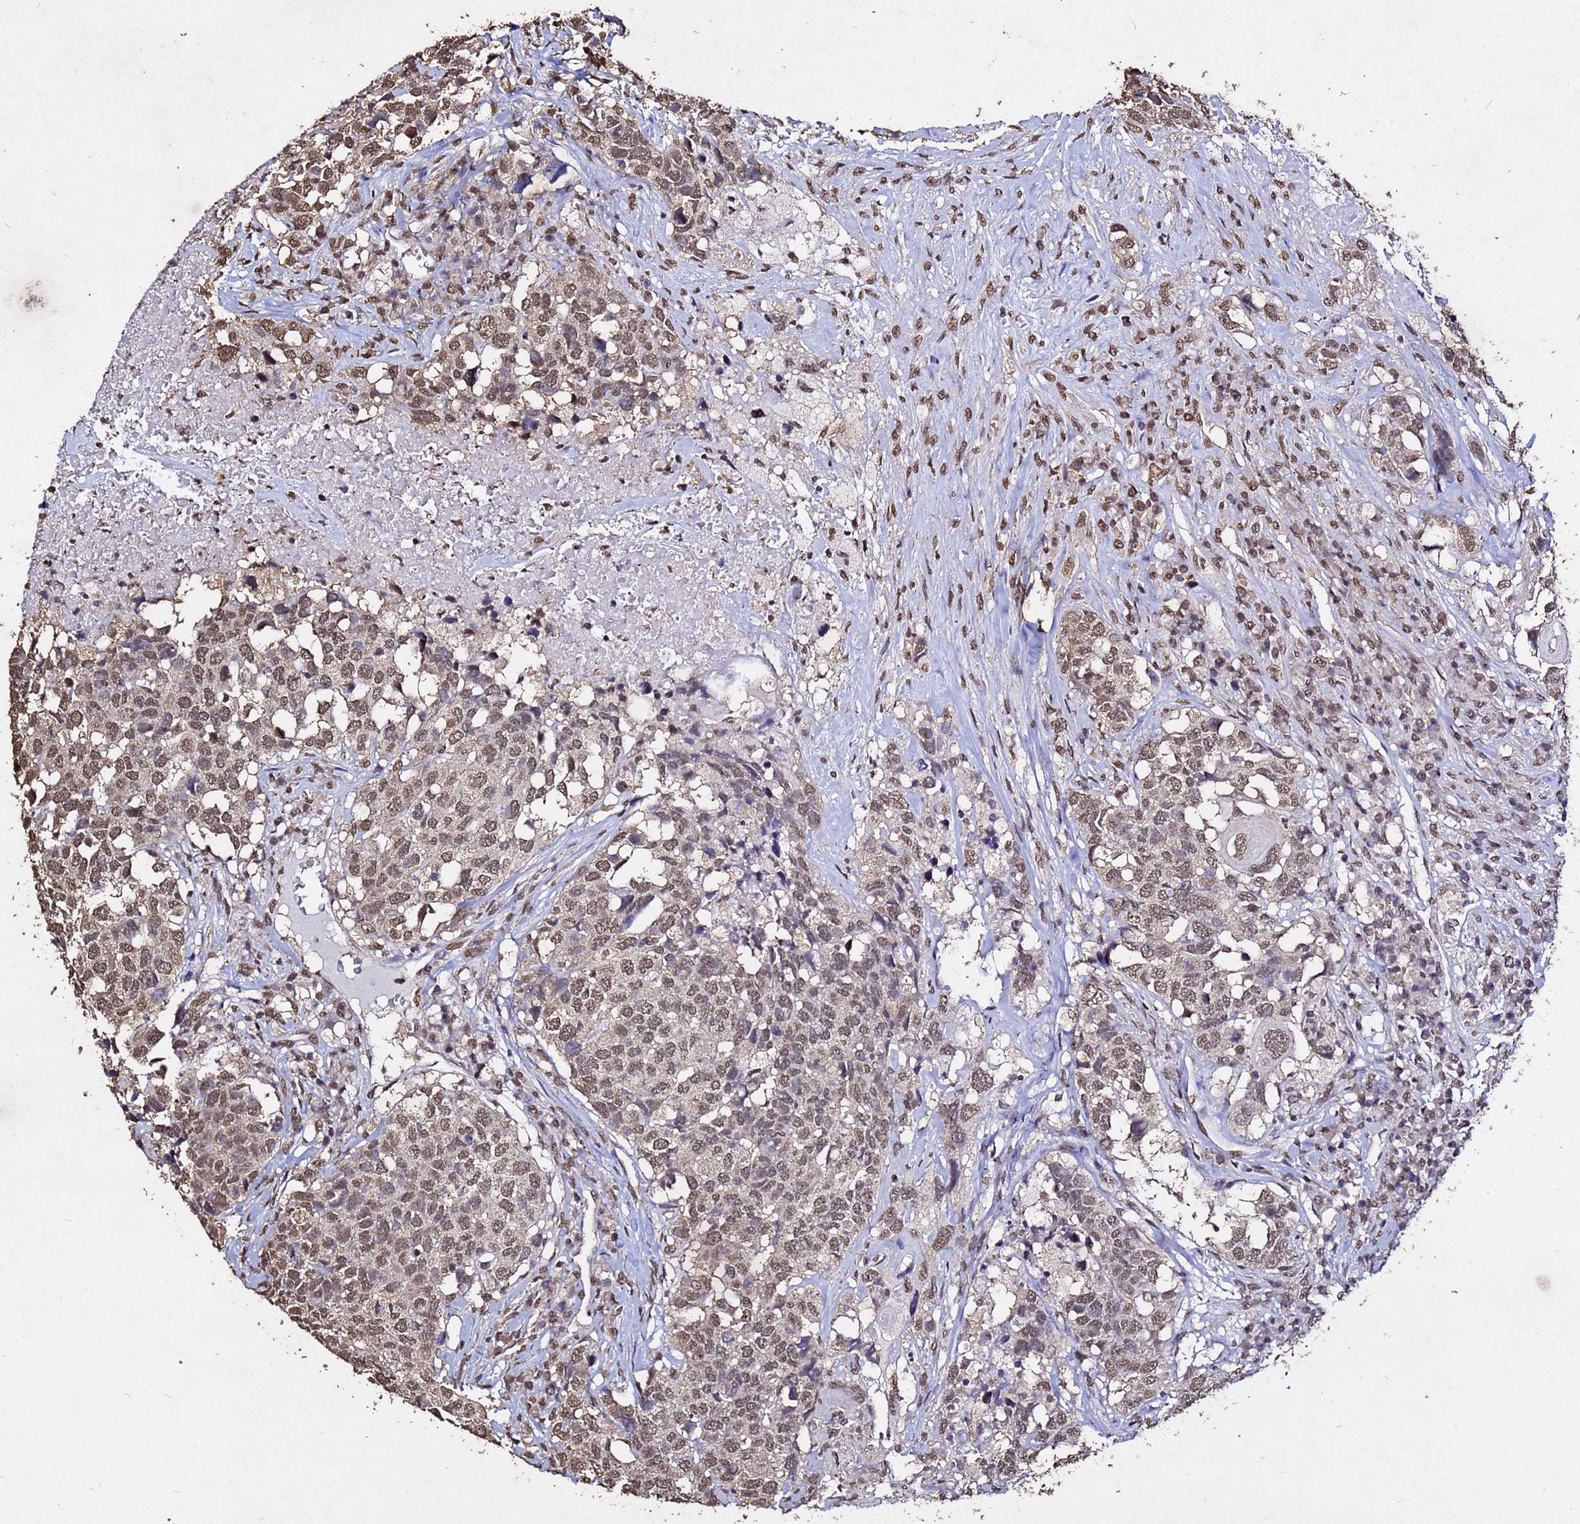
{"staining": {"intensity": "moderate", "quantity": ">75%", "location": "nuclear"}, "tissue": "head and neck cancer", "cell_type": "Tumor cells", "image_type": "cancer", "snomed": [{"axis": "morphology", "description": "Squamous cell carcinoma, NOS"}, {"axis": "topography", "description": "Head-Neck"}], "caption": "IHC staining of head and neck squamous cell carcinoma, which demonstrates medium levels of moderate nuclear staining in about >75% of tumor cells indicating moderate nuclear protein positivity. The staining was performed using DAB (brown) for protein detection and nuclei were counterstained in hematoxylin (blue).", "gene": "MYOCD", "patient": {"sex": "male", "age": 66}}